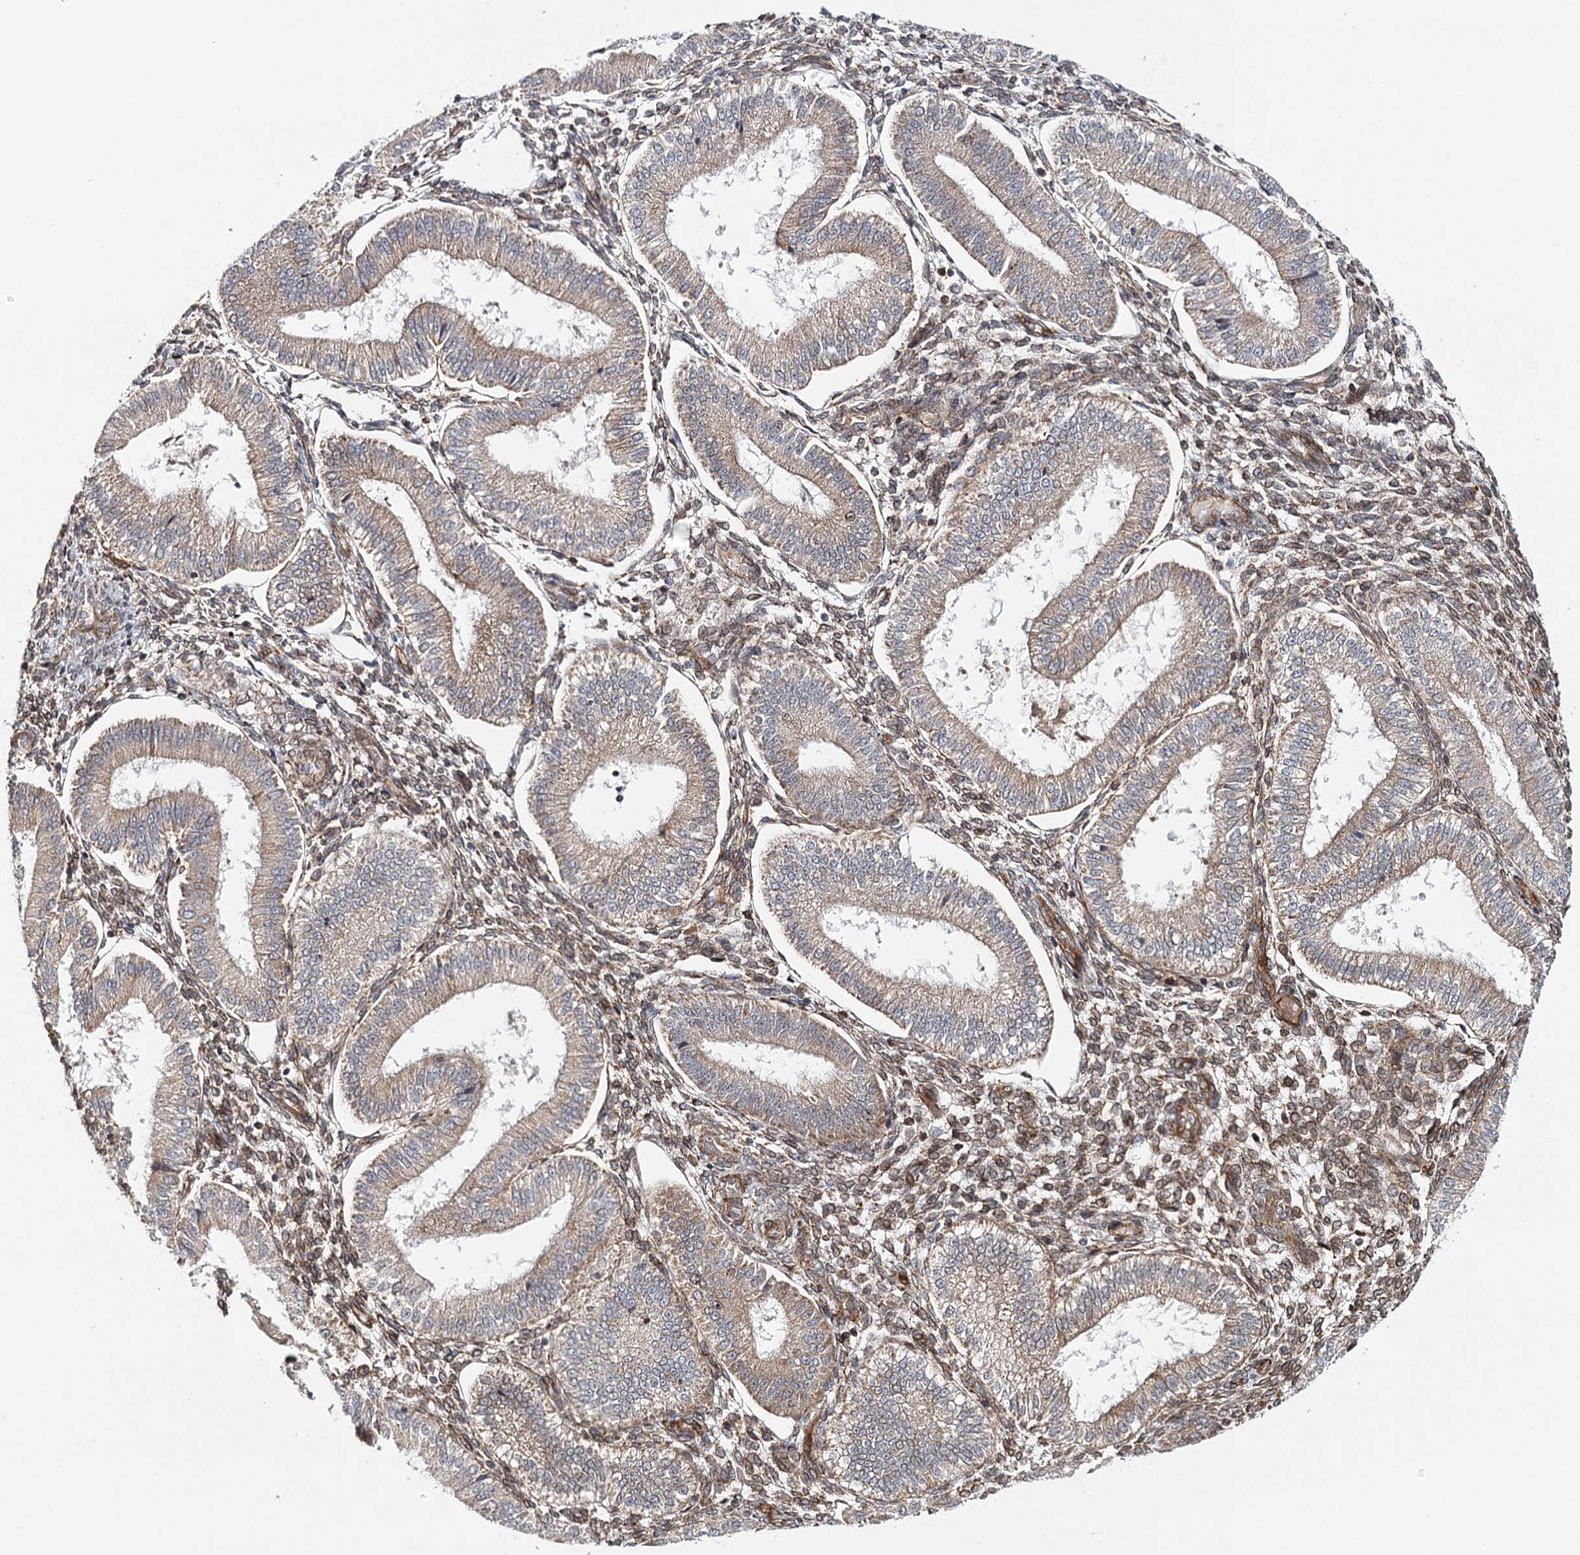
{"staining": {"intensity": "moderate", "quantity": ">75%", "location": "cytoplasmic/membranous"}, "tissue": "endometrium", "cell_type": "Cells in endometrial stroma", "image_type": "normal", "snomed": [{"axis": "morphology", "description": "Normal tissue, NOS"}, {"axis": "topography", "description": "Endometrium"}], "caption": "Benign endometrium exhibits moderate cytoplasmic/membranous positivity in approximately >75% of cells in endometrial stroma.", "gene": "MKNK1", "patient": {"sex": "female", "age": 39}}